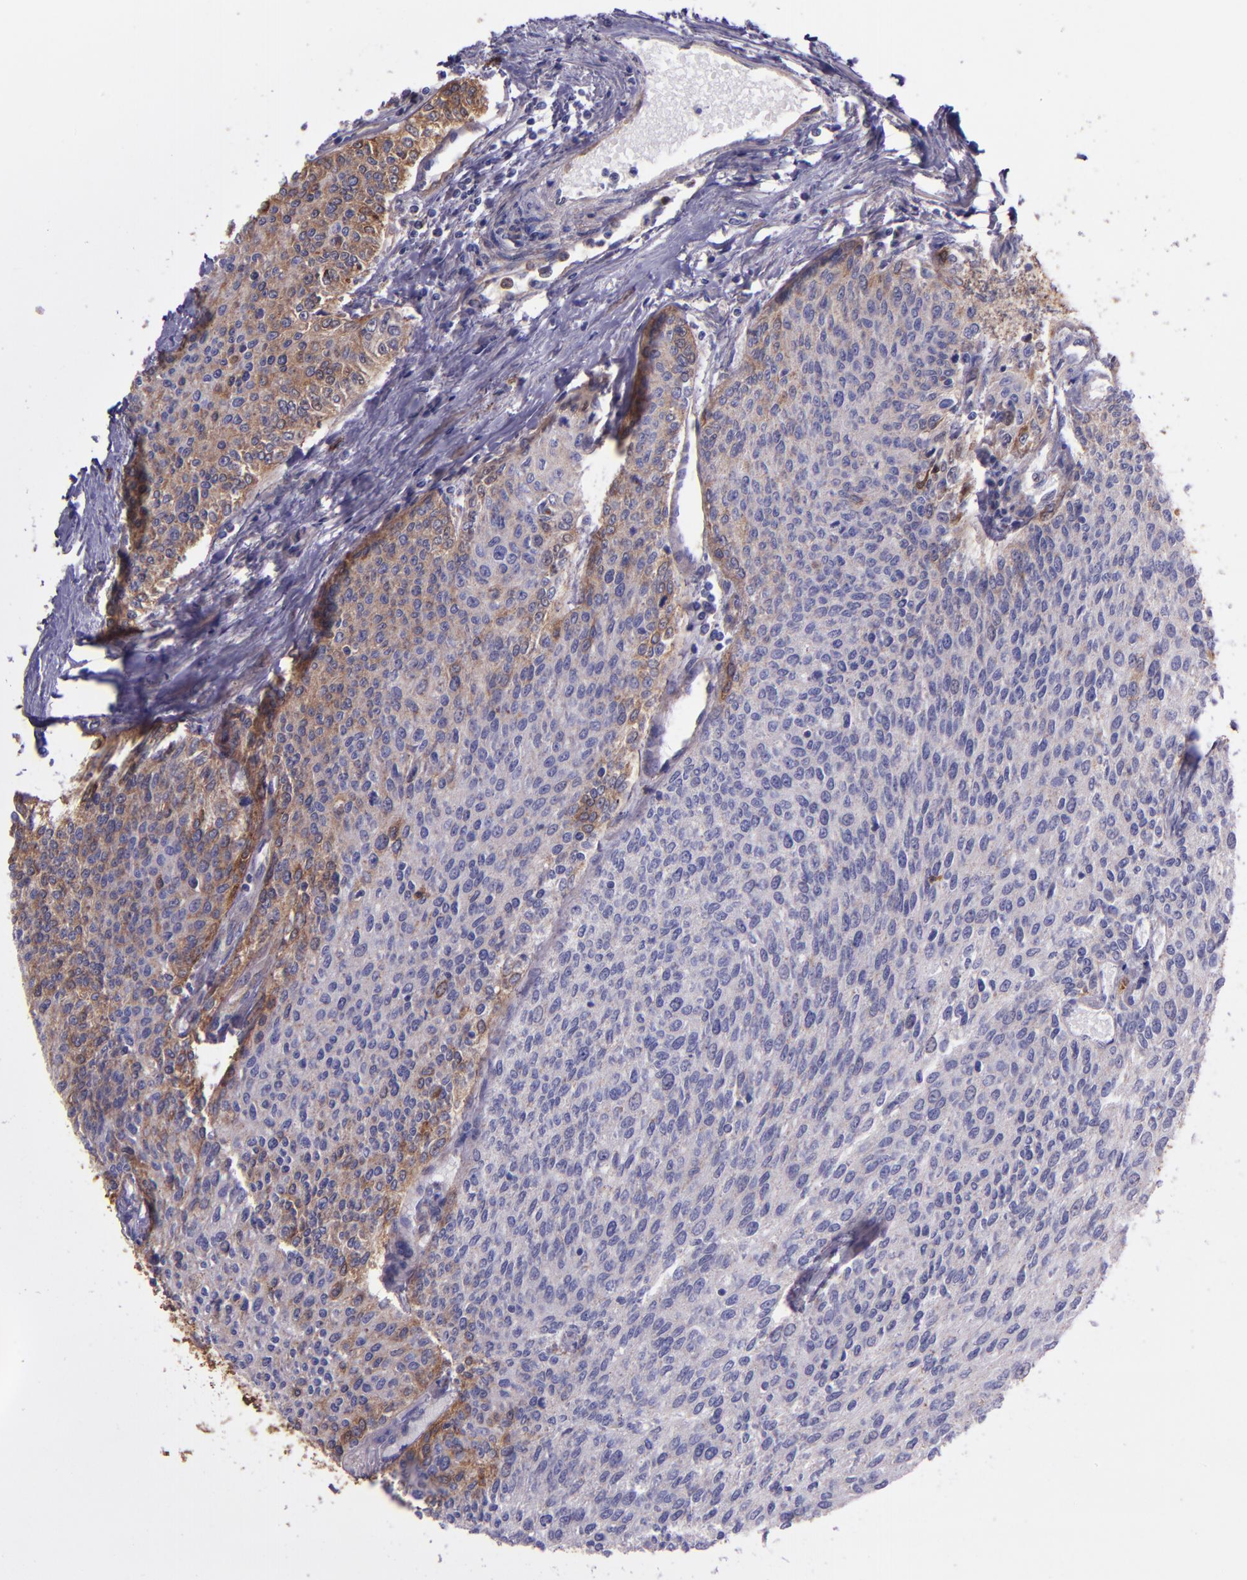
{"staining": {"intensity": "weak", "quantity": ">75%", "location": "cytoplasmic/membranous"}, "tissue": "urothelial cancer", "cell_type": "Tumor cells", "image_type": "cancer", "snomed": [{"axis": "morphology", "description": "Urothelial carcinoma, Low grade"}, {"axis": "topography", "description": "Urinary bladder"}], "caption": "DAB immunohistochemical staining of human low-grade urothelial carcinoma displays weak cytoplasmic/membranous protein positivity in approximately >75% of tumor cells. The protein is stained brown, and the nuclei are stained in blue (DAB (3,3'-diaminobenzidine) IHC with brightfield microscopy, high magnification).", "gene": "WASHC1", "patient": {"sex": "female", "age": 73}}